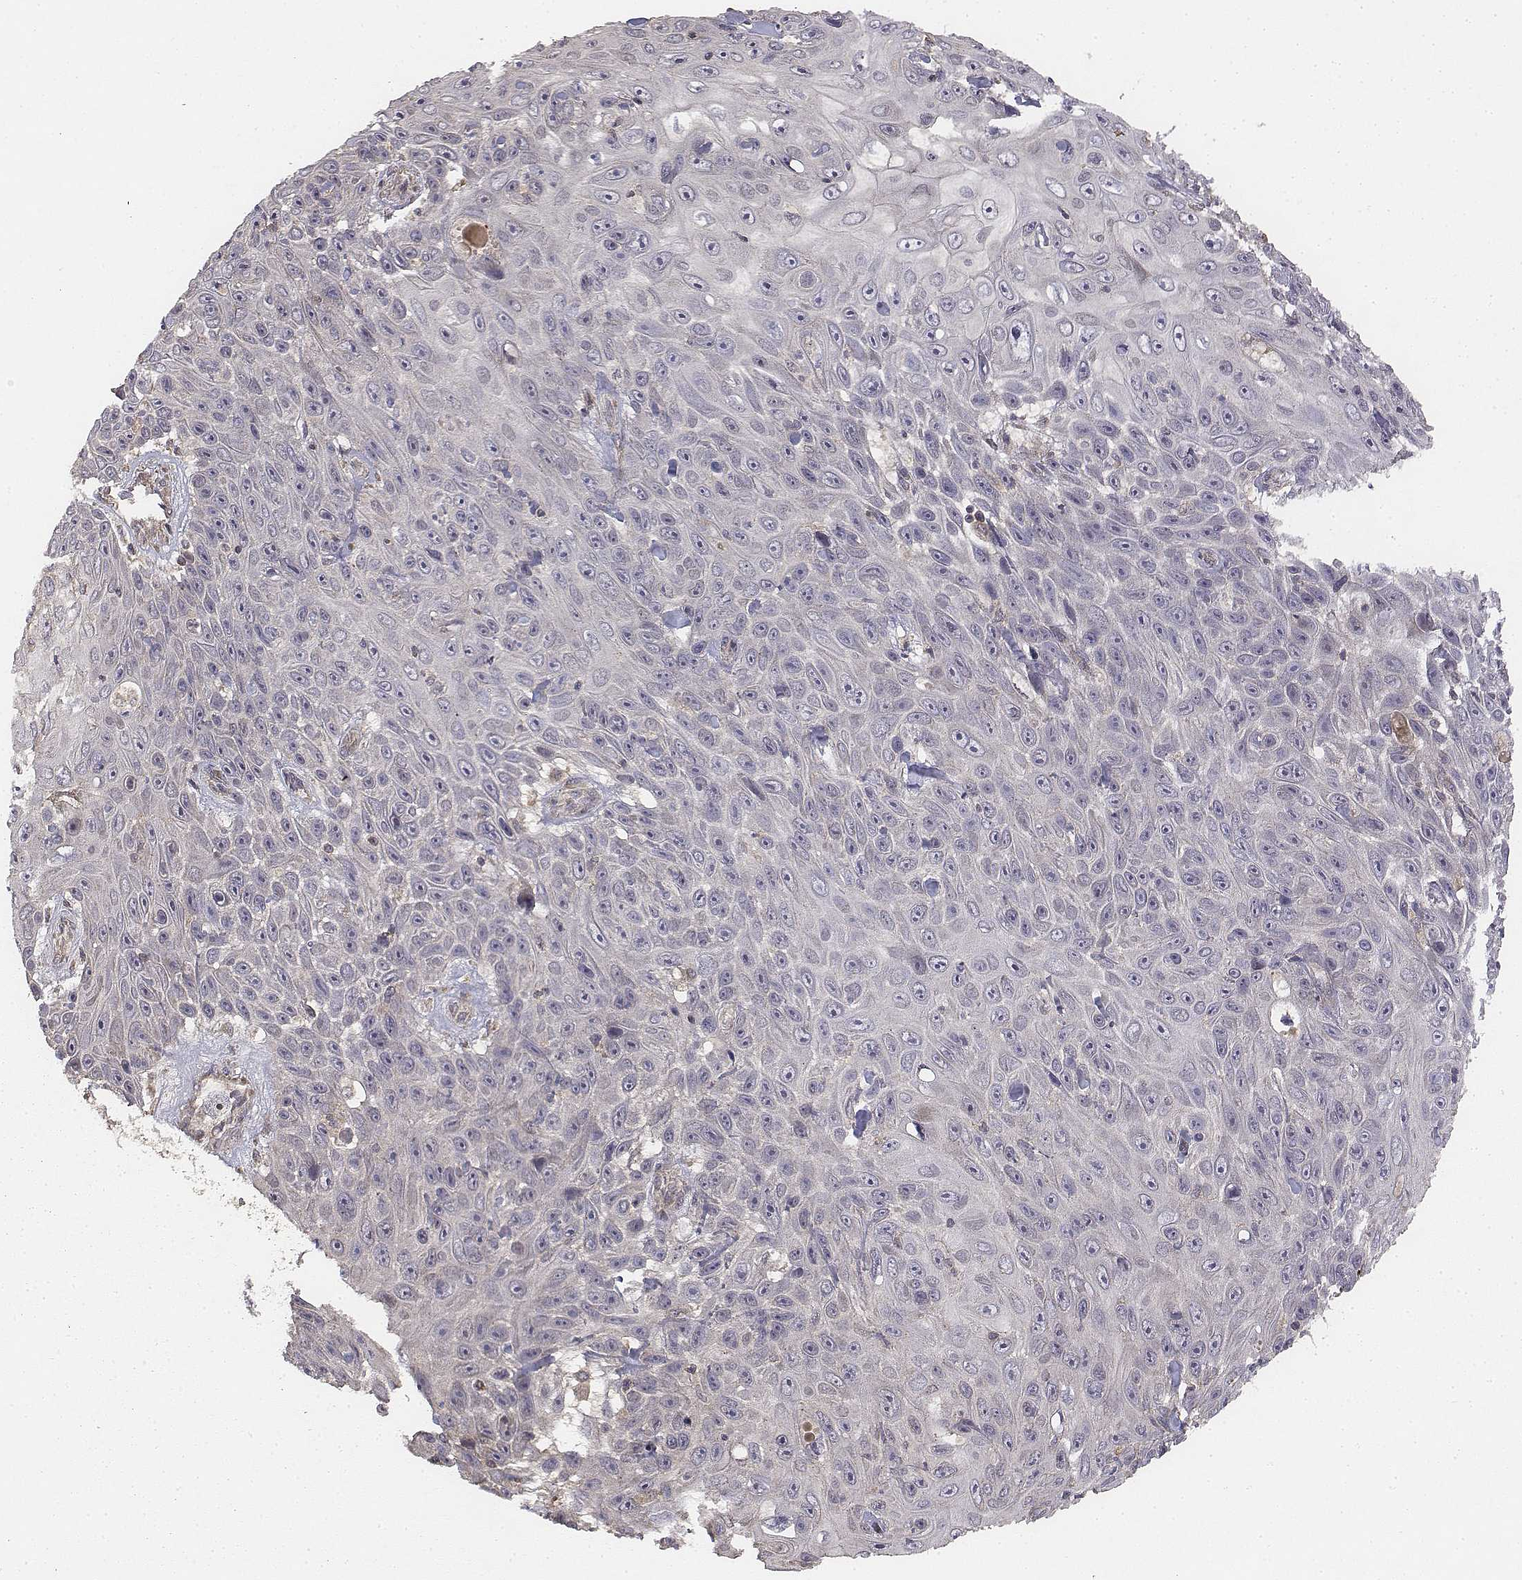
{"staining": {"intensity": "negative", "quantity": "none", "location": "none"}, "tissue": "skin cancer", "cell_type": "Tumor cells", "image_type": "cancer", "snomed": [{"axis": "morphology", "description": "Squamous cell carcinoma, NOS"}, {"axis": "topography", "description": "Skin"}], "caption": "Immunohistochemical staining of skin squamous cell carcinoma exhibits no significant expression in tumor cells.", "gene": "FBXO21", "patient": {"sex": "male", "age": 82}}